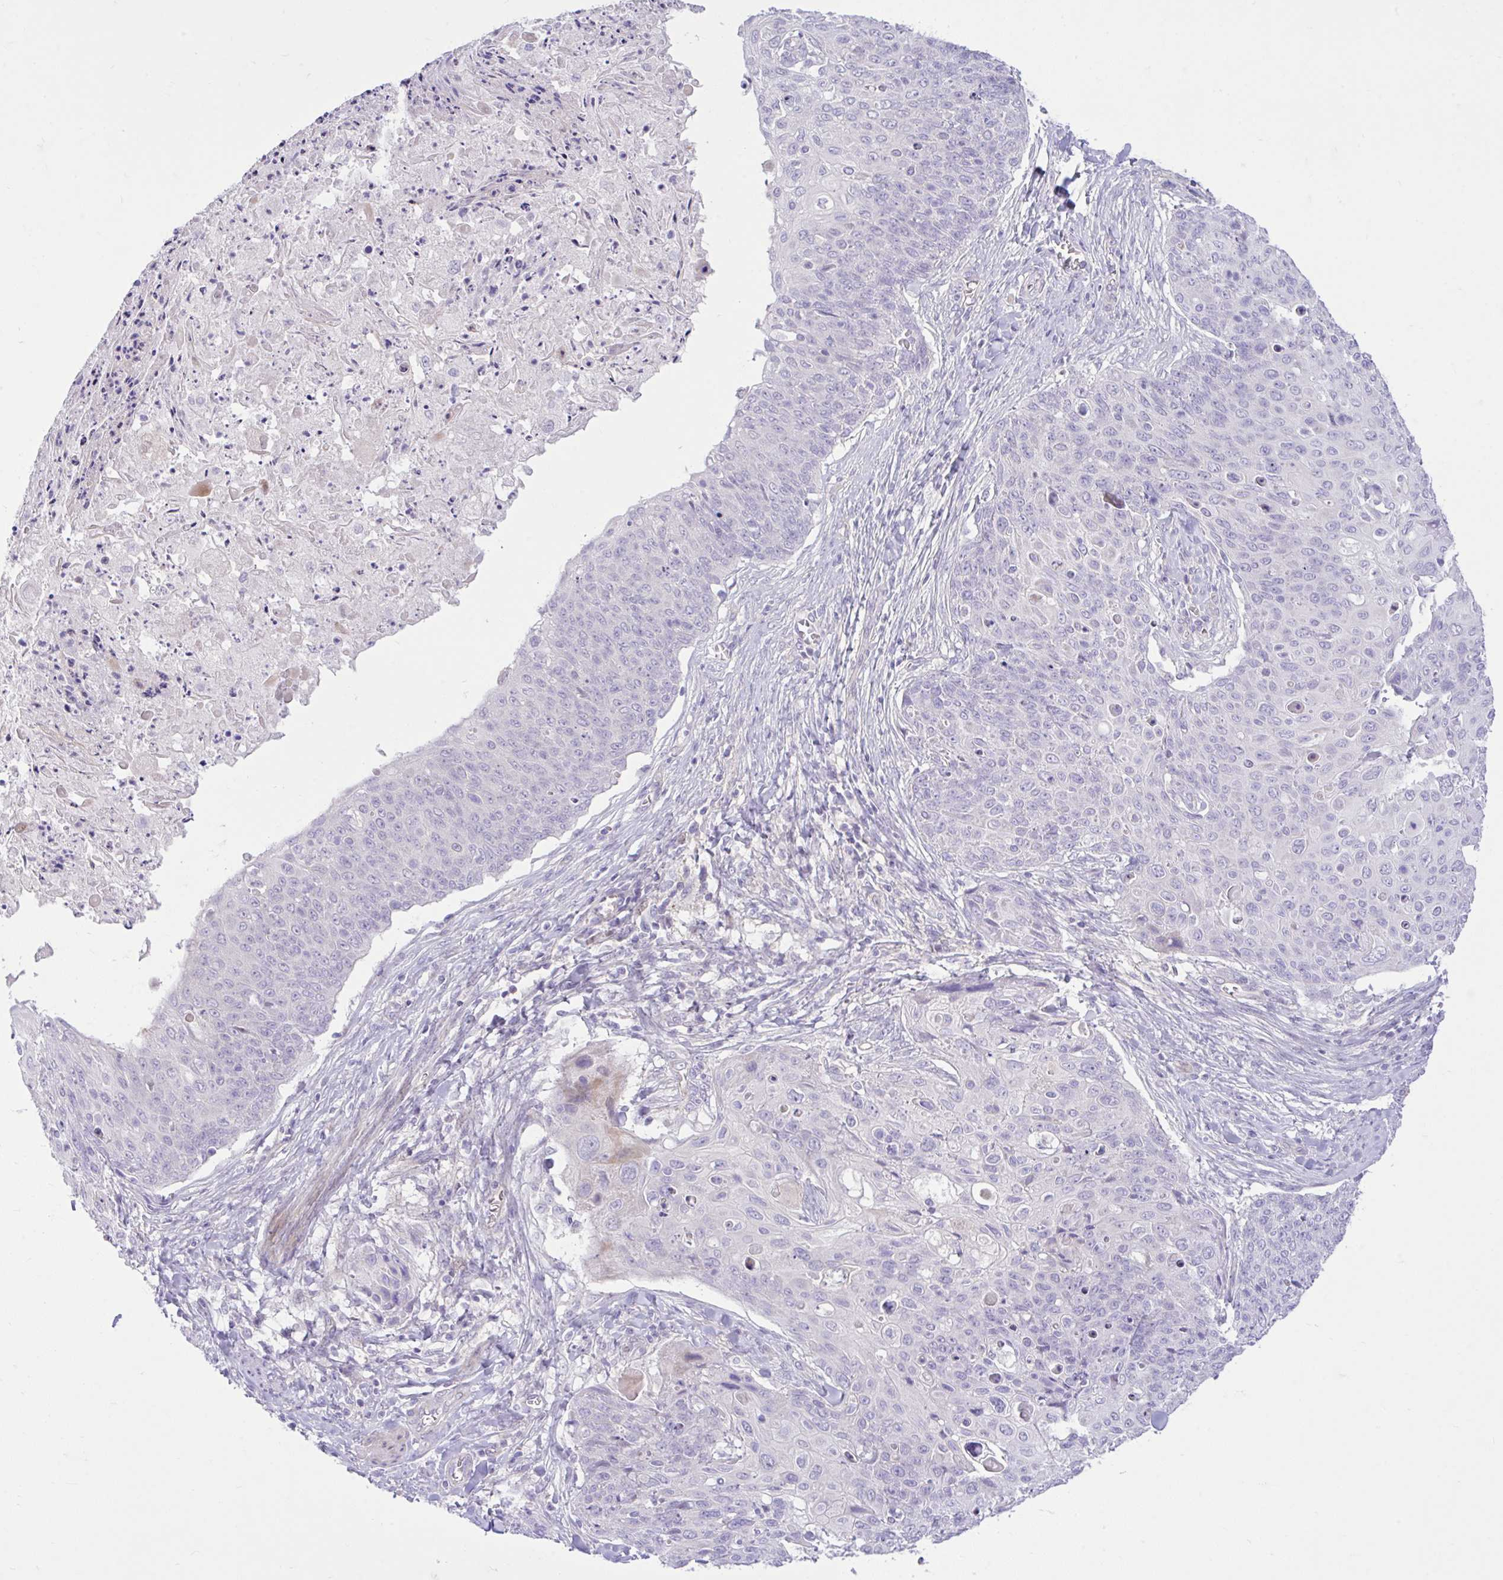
{"staining": {"intensity": "negative", "quantity": "none", "location": "none"}, "tissue": "skin cancer", "cell_type": "Tumor cells", "image_type": "cancer", "snomed": [{"axis": "morphology", "description": "Squamous cell carcinoma, NOS"}, {"axis": "topography", "description": "Skin"}, {"axis": "topography", "description": "Vulva"}], "caption": "Immunohistochemistry of human skin cancer (squamous cell carcinoma) demonstrates no positivity in tumor cells. (DAB immunohistochemistry (IHC) with hematoxylin counter stain).", "gene": "ZNF101", "patient": {"sex": "female", "age": 85}}